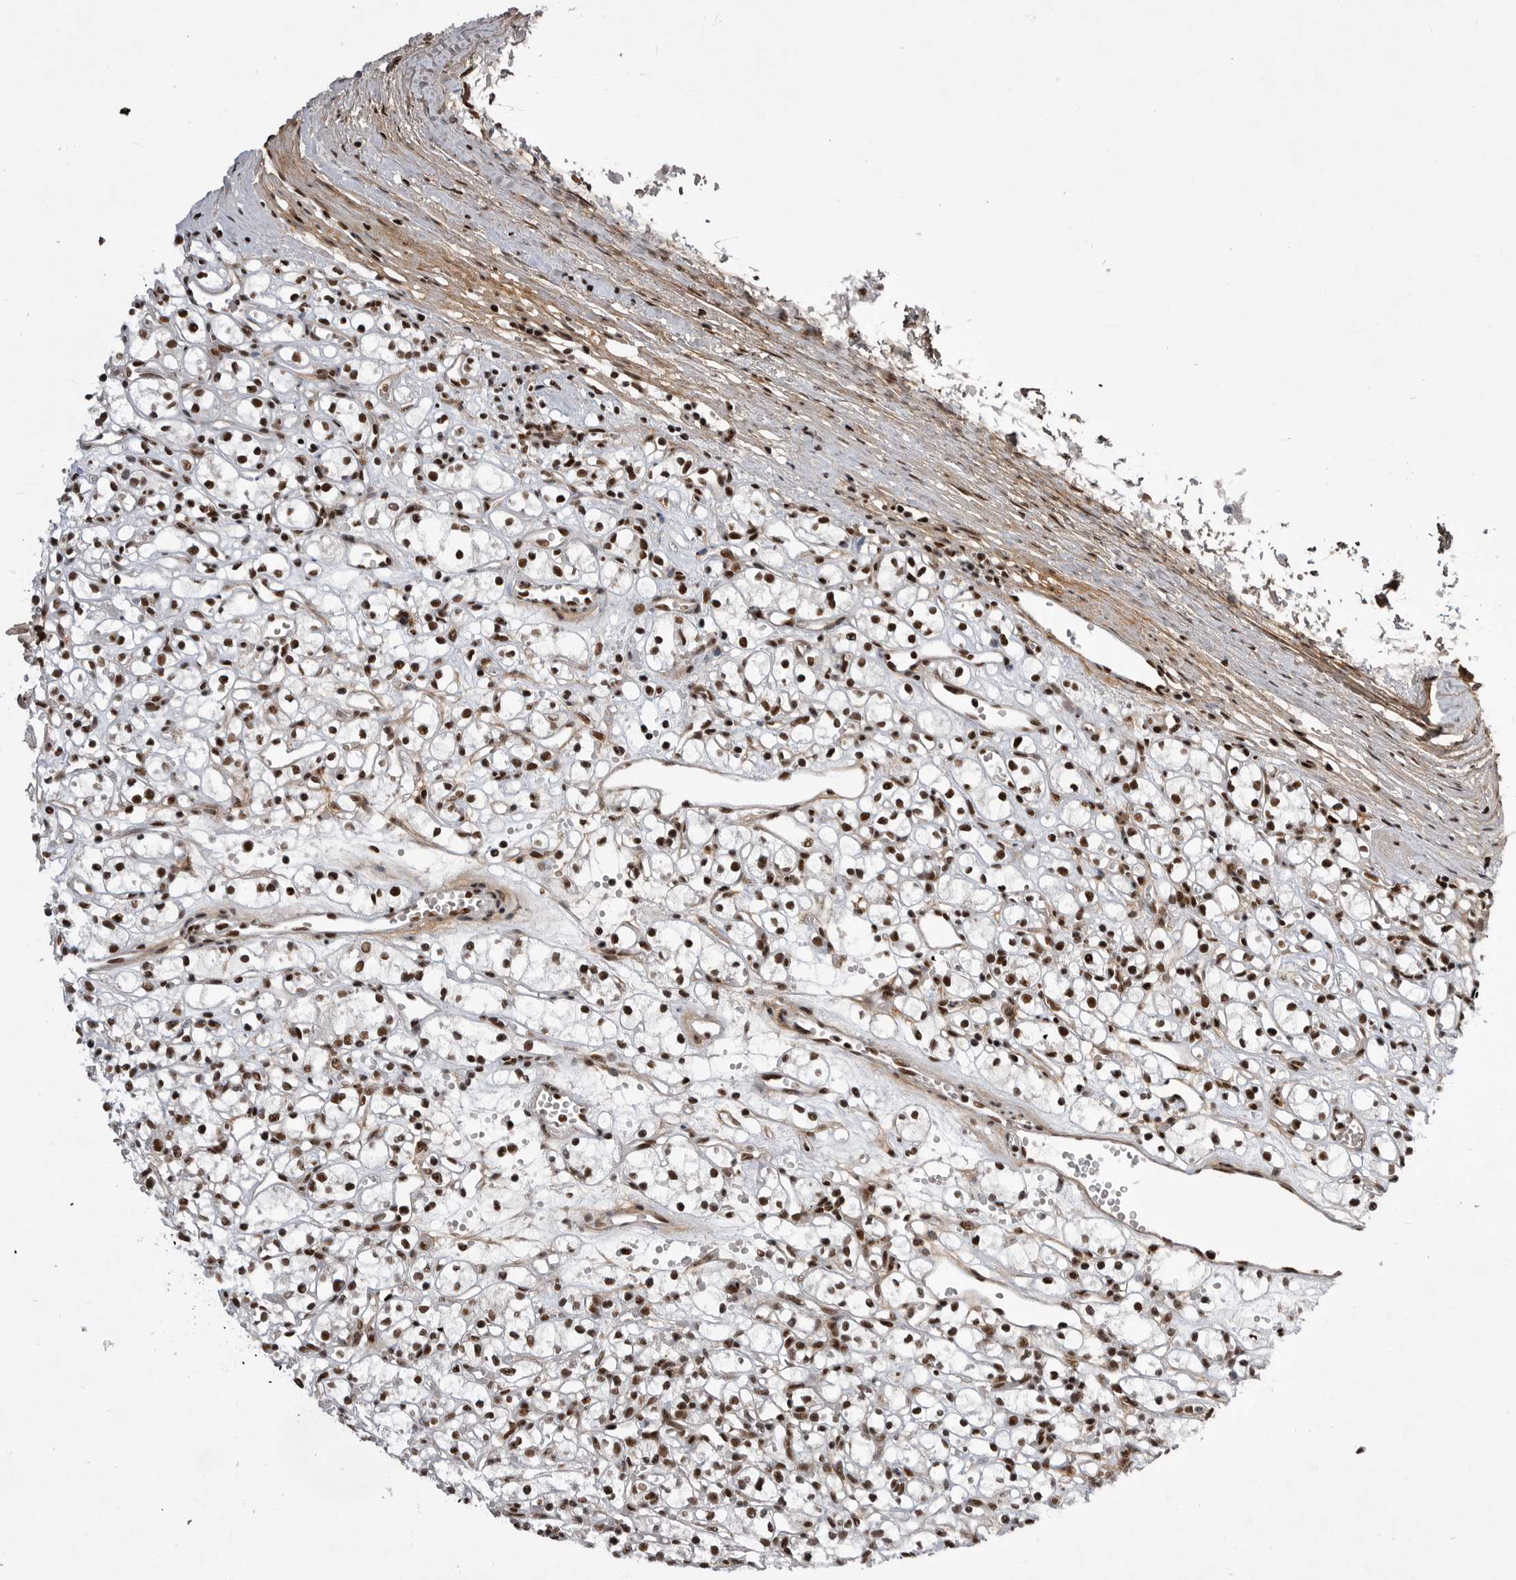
{"staining": {"intensity": "strong", "quantity": ">75%", "location": "nuclear"}, "tissue": "renal cancer", "cell_type": "Tumor cells", "image_type": "cancer", "snomed": [{"axis": "morphology", "description": "Adenocarcinoma, NOS"}, {"axis": "topography", "description": "Kidney"}], "caption": "High-power microscopy captured an immunohistochemistry (IHC) histopathology image of renal adenocarcinoma, revealing strong nuclear staining in approximately >75% of tumor cells.", "gene": "PPP1R8", "patient": {"sex": "female", "age": 59}}